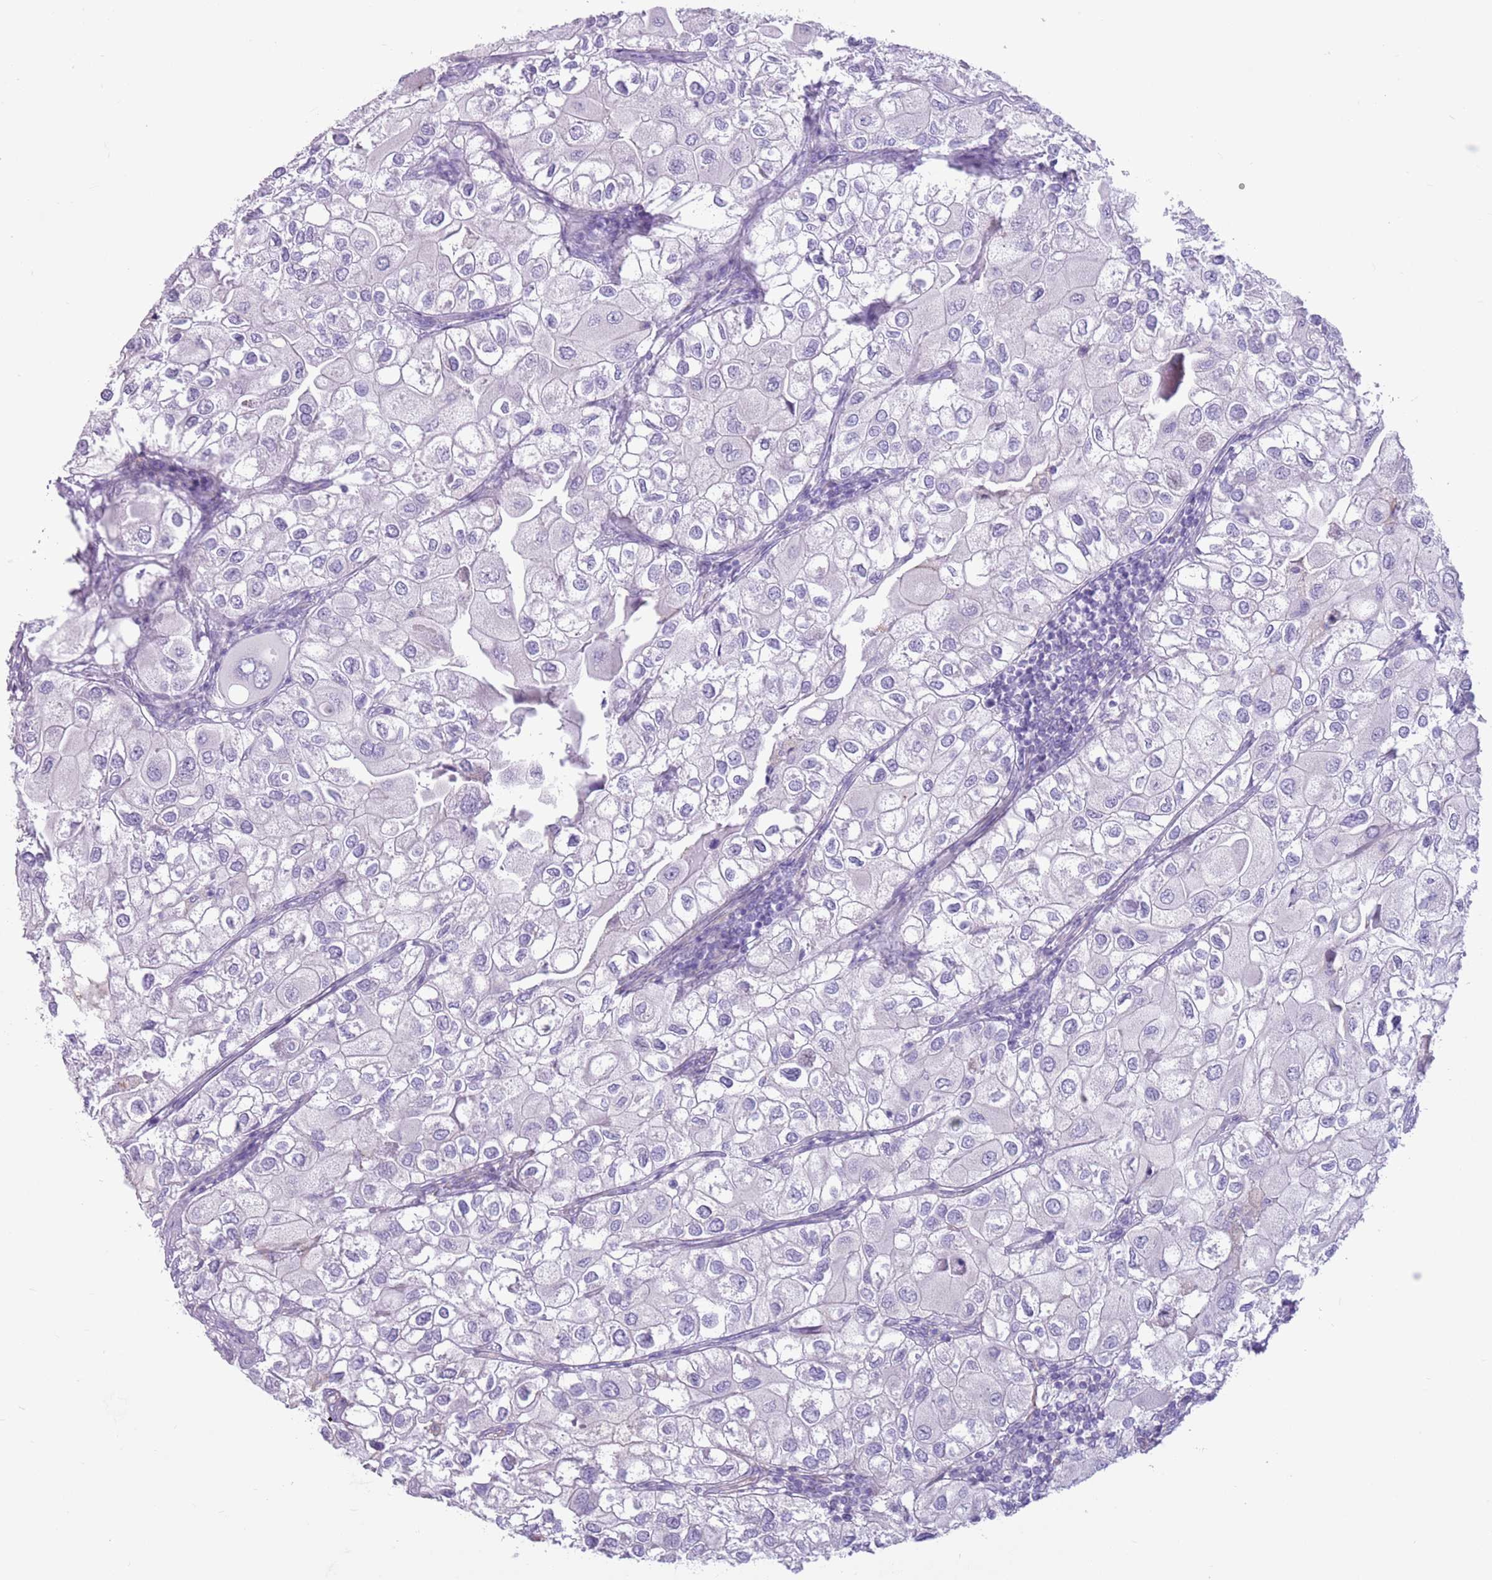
{"staining": {"intensity": "negative", "quantity": "none", "location": "none"}, "tissue": "urothelial cancer", "cell_type": "Tumor cells", "image_type": "cancer", "snomed": [{"axis": "morphology", "description": "Urothelial carcinoma, High grade"}, {"axis": "topography", "description": "Urinary bladder"}], "caption": "Immunohistochemical staining of high-grade urothelial carcinoma shows no significant expression in tumor cells.", "gene": "SNX6", "patient": {"sex": "male", "age": 64}}